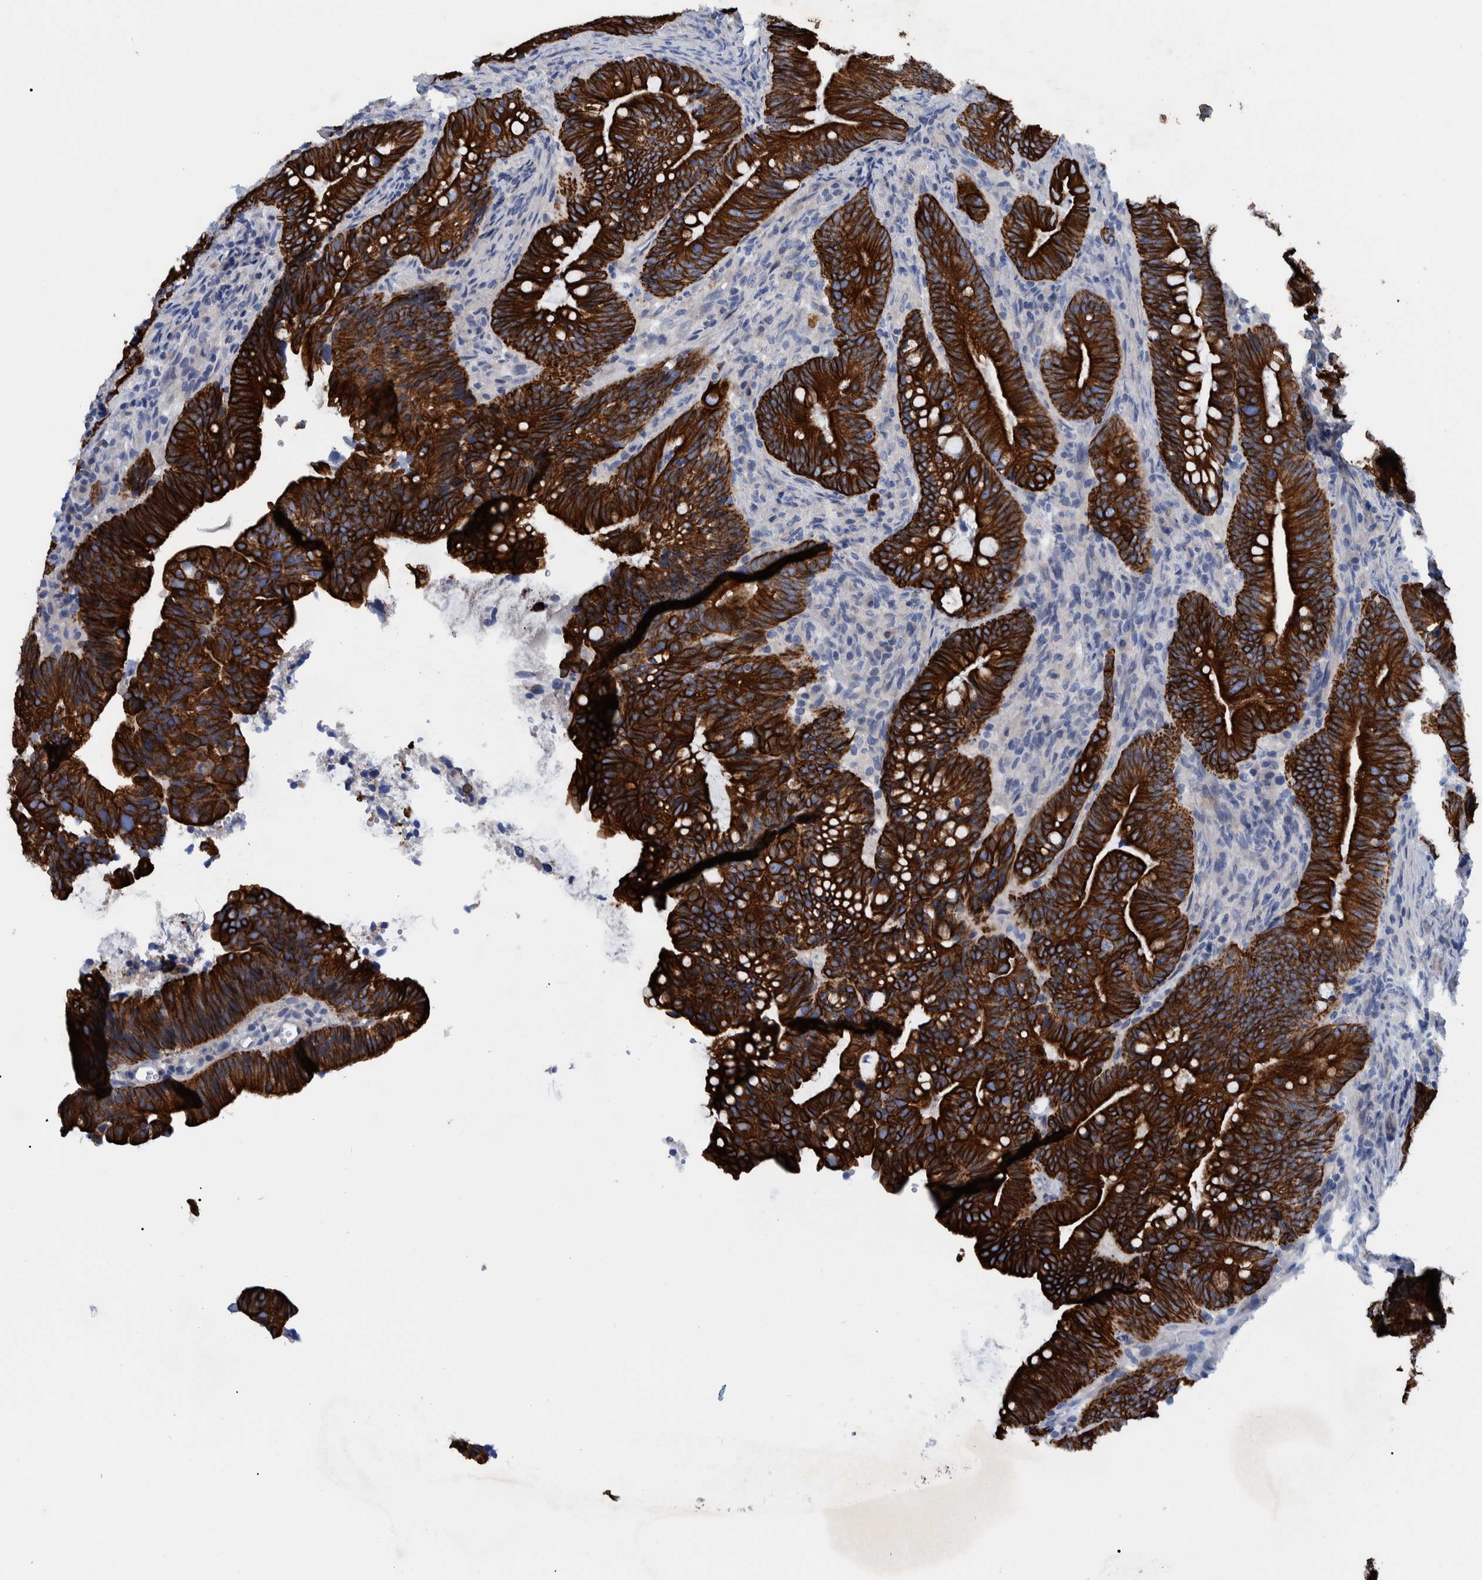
{"staining": {"intensity": "strong", "quantity": ">75%", "location": "cytoplasmic/membranous"}, "tissue": "colorectal cancer", "cell_type": "Tumor cells", "image_type": "cancer", "snomed": [{"axis": "morphology", "description": "Adenocarcinoma, NOS"}, {"axis": "topography", "description": "Colon"}], "caption": "Protein staining of adenocarcinoma (colorectal) tissue shows strong cytoplasmic/membranous staining in about >75% of tumor cells.", "gene": "MKS1", "patient": {"sex": "female", "age": 66}}